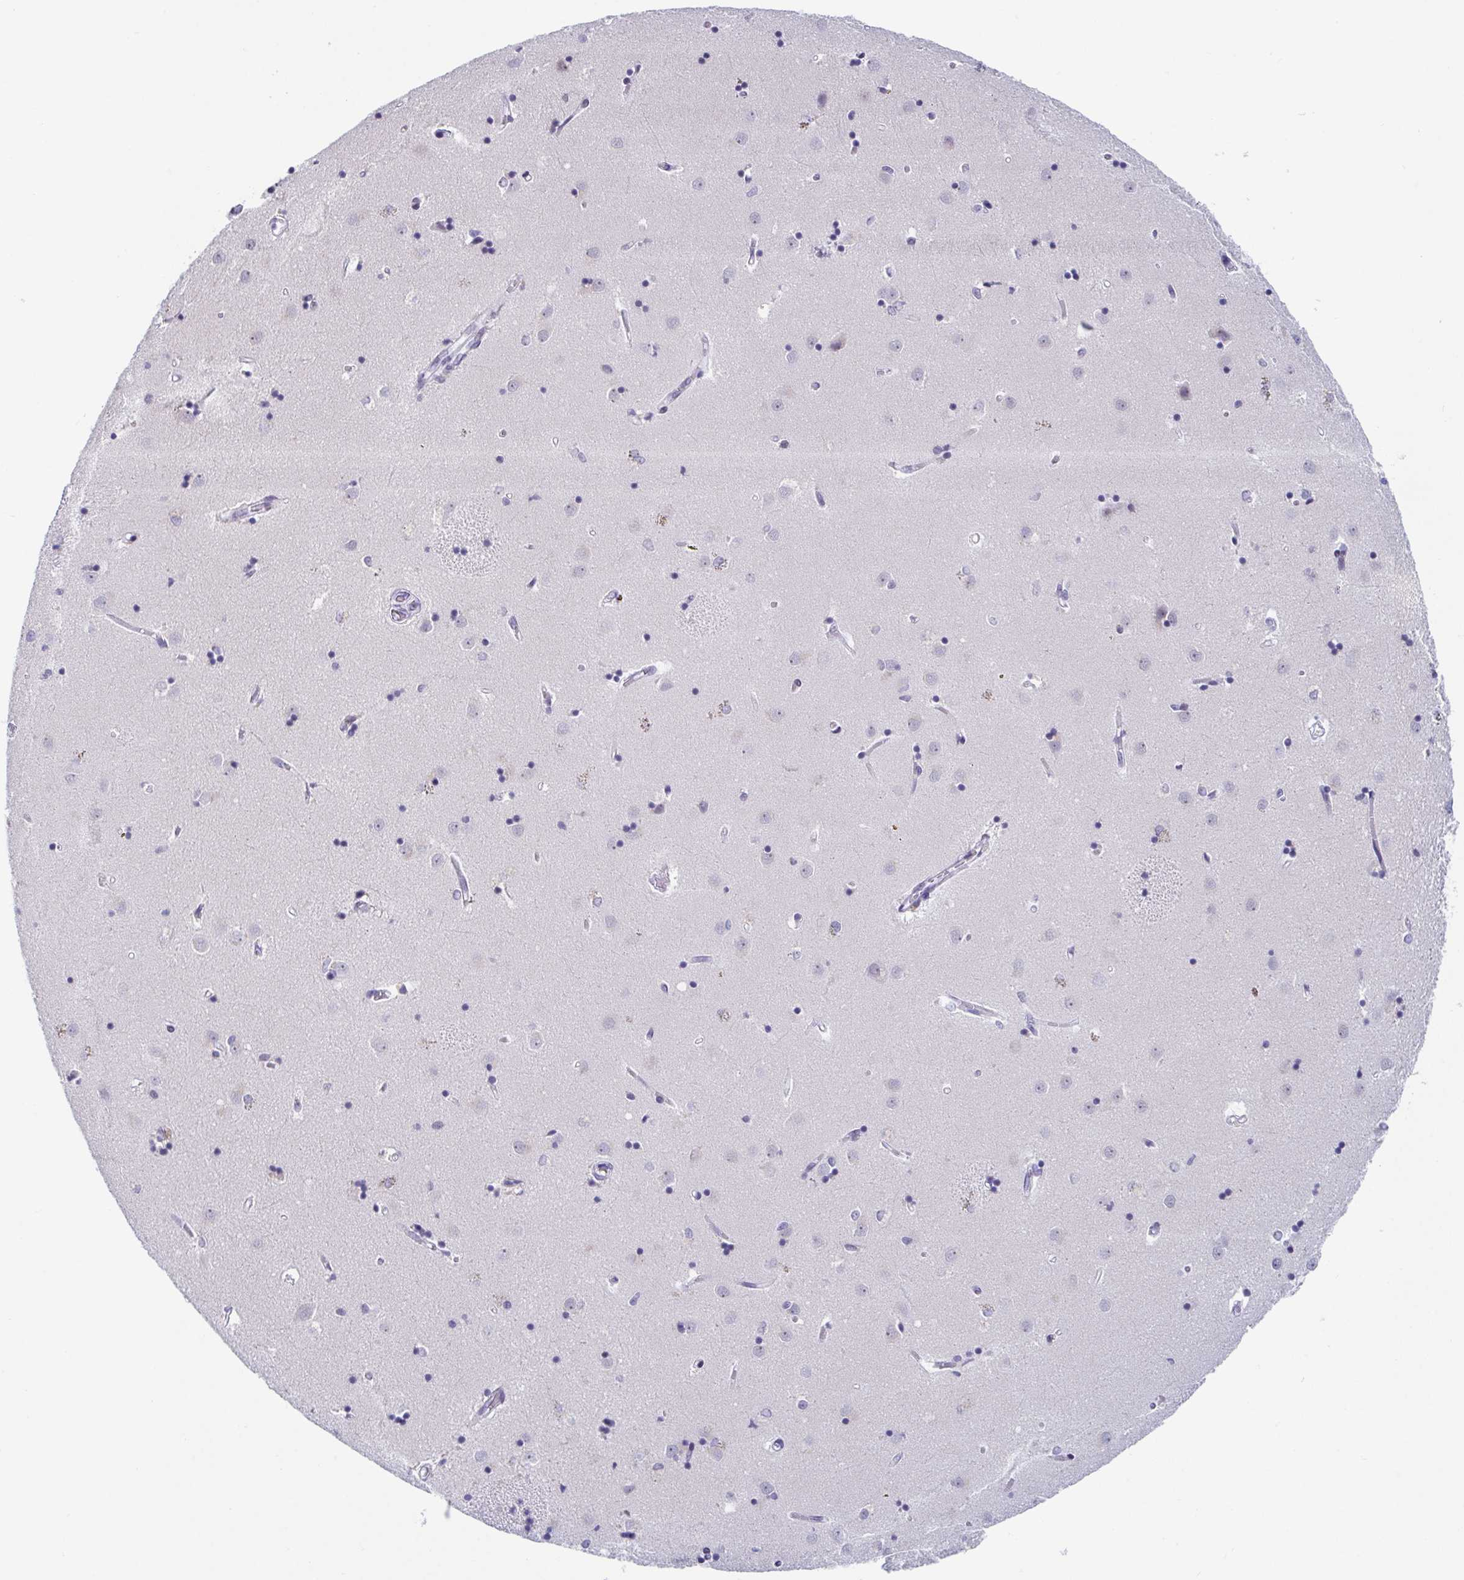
{"staining": {"intensity": "negative", "quantity": "none", "location": "none"}, "tissue": "caudate", "cell_type": "Glial cells", "image_type": "normal", "snomed": [{"axis": "morphology", "description": "Normal tissue, NOS"}, {"axis": "topography", "description": "Lateral ventricle wall"}], "caption": "This is a micrograph of immunohistochemistry staining of normal caudate, which shows no expression in glial cells.", "gene": "WDR72", "patient": {"sex": "male", "age": 54}}